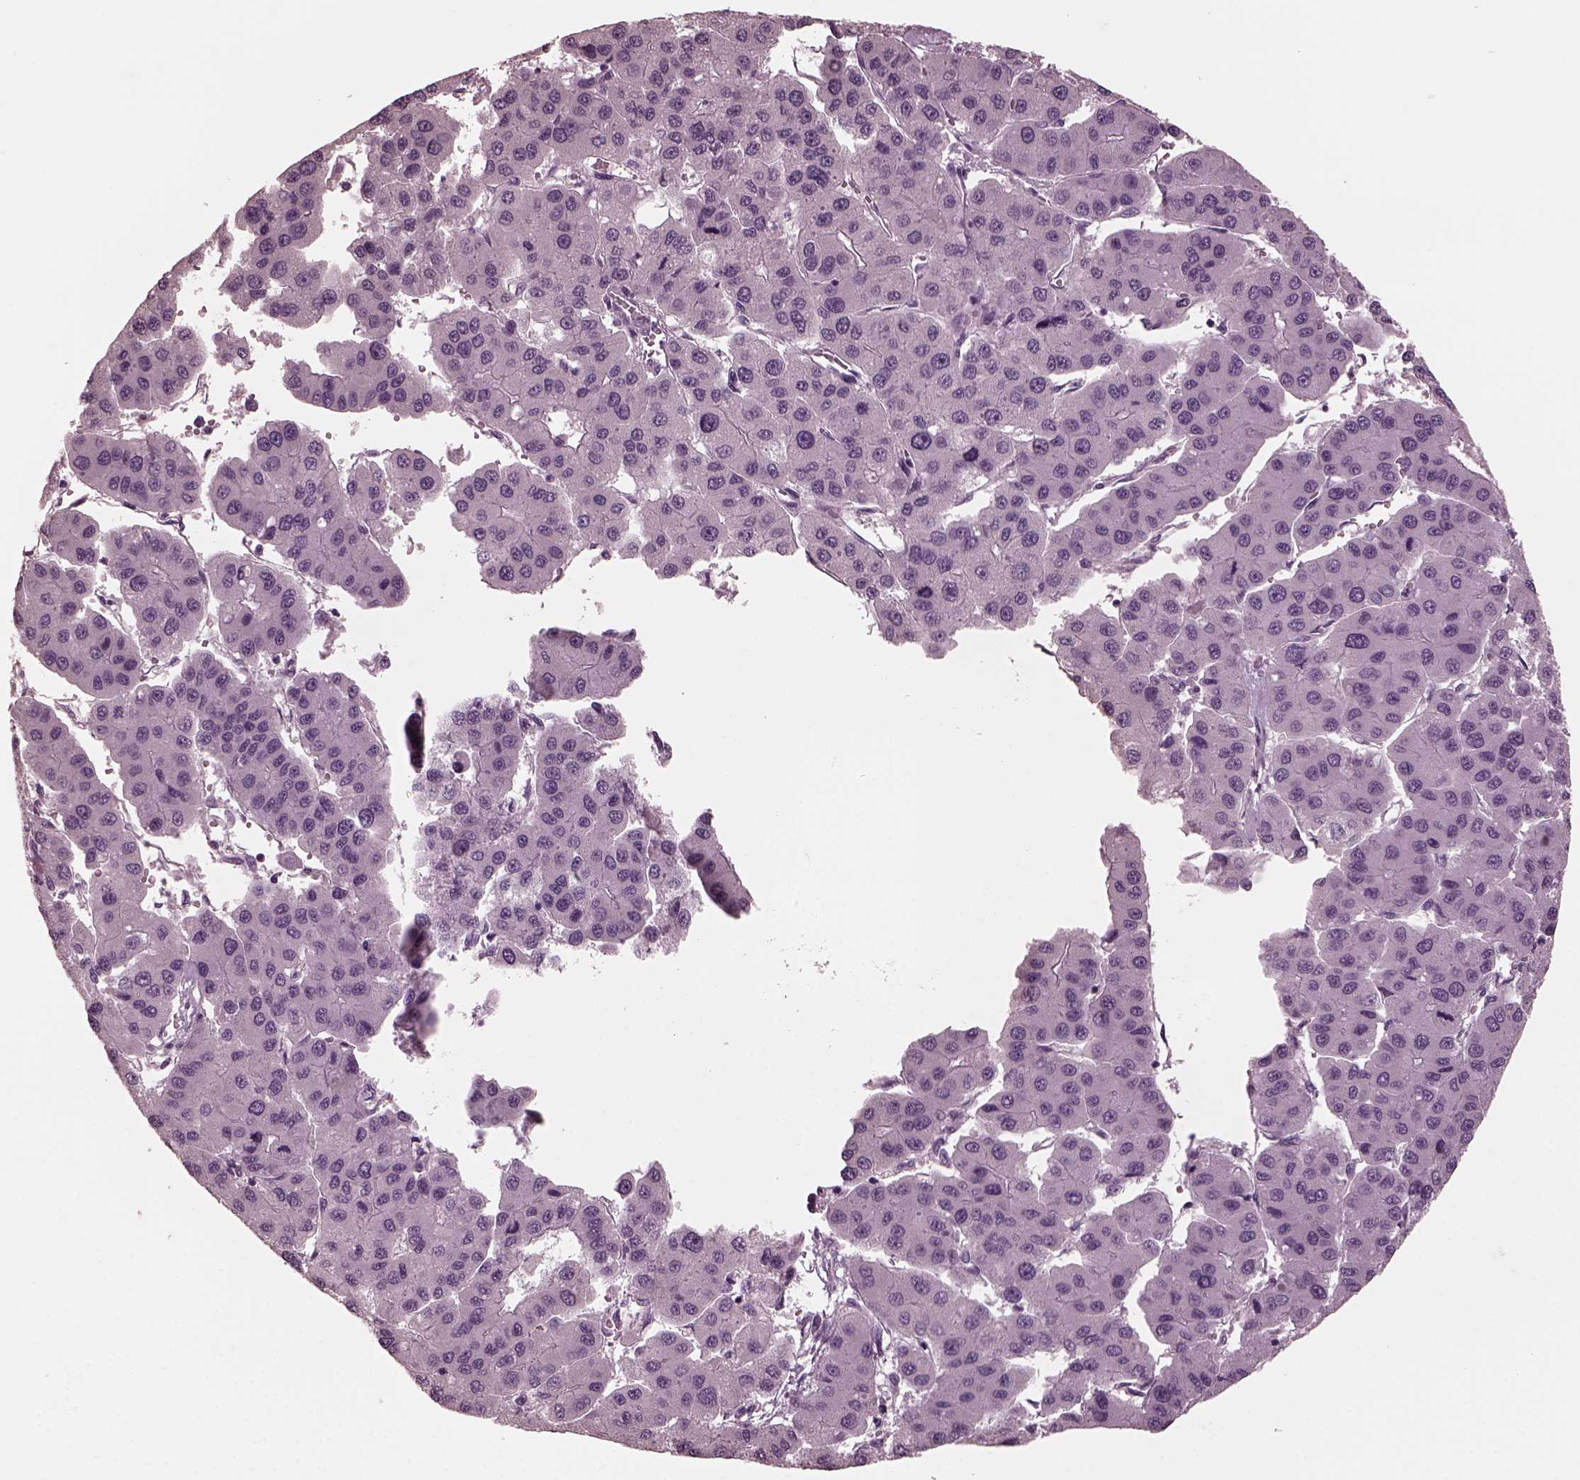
{"staining": {"intensity": "negative", "quantity": "none", "location": "none"}, "tissue": "liver cancer", "cell_type": "Tumor cells", "image_type": "cancer", "snomed": [{"axis": "morphology", "description": "Carcinoma, Hepatocellular, NOS"}, {"axis": "topography", "description": "Liver"}], "caption": "Protein analysis of liver cancer (hepatocellular carcinoma) reveals no significant positivity in tumor cells.", "gene": "CGA", "patient": {"sex": "male", "age": 73}}